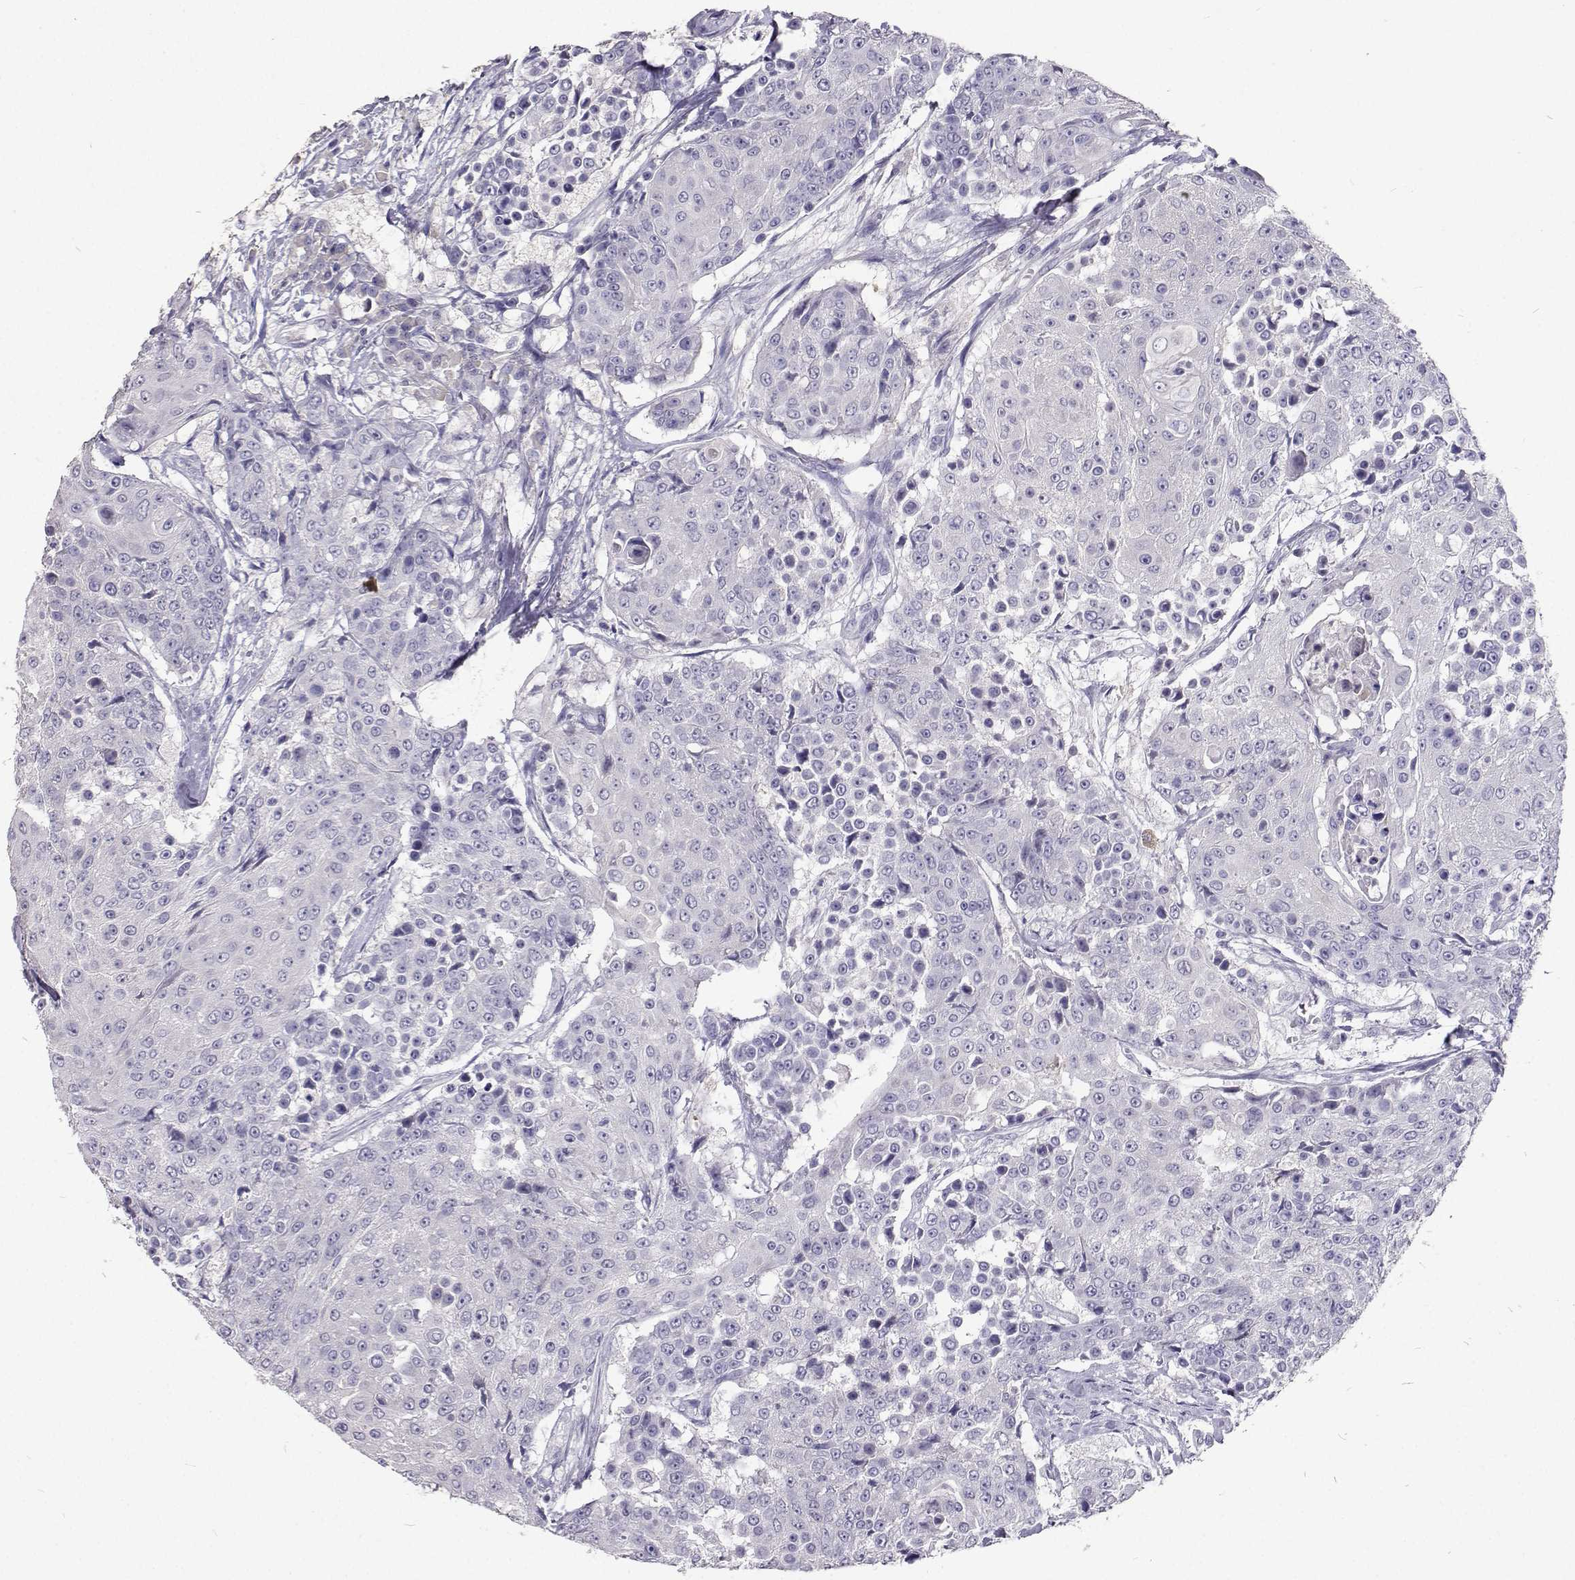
{"staining": {"intensity": "negative", "quantity": "none", "location": "none"}, "tissue": "urothelial cancer", "cell_type": "Tumor cells", "image_type": "cancer", "snomed": [{"axis": "morphology", "description": "Urothelial carcinoma, High grade"}, {"axis": "topography", "description": "Urinary bladder"}], "caption": "There is no significant expression in tumor cells of urothelial cancer. (DAB IHC visualized using brightfield microscopy, high magnification).", "gene": "CFAP44", "patient": {"sex": "female", "age": 63}}